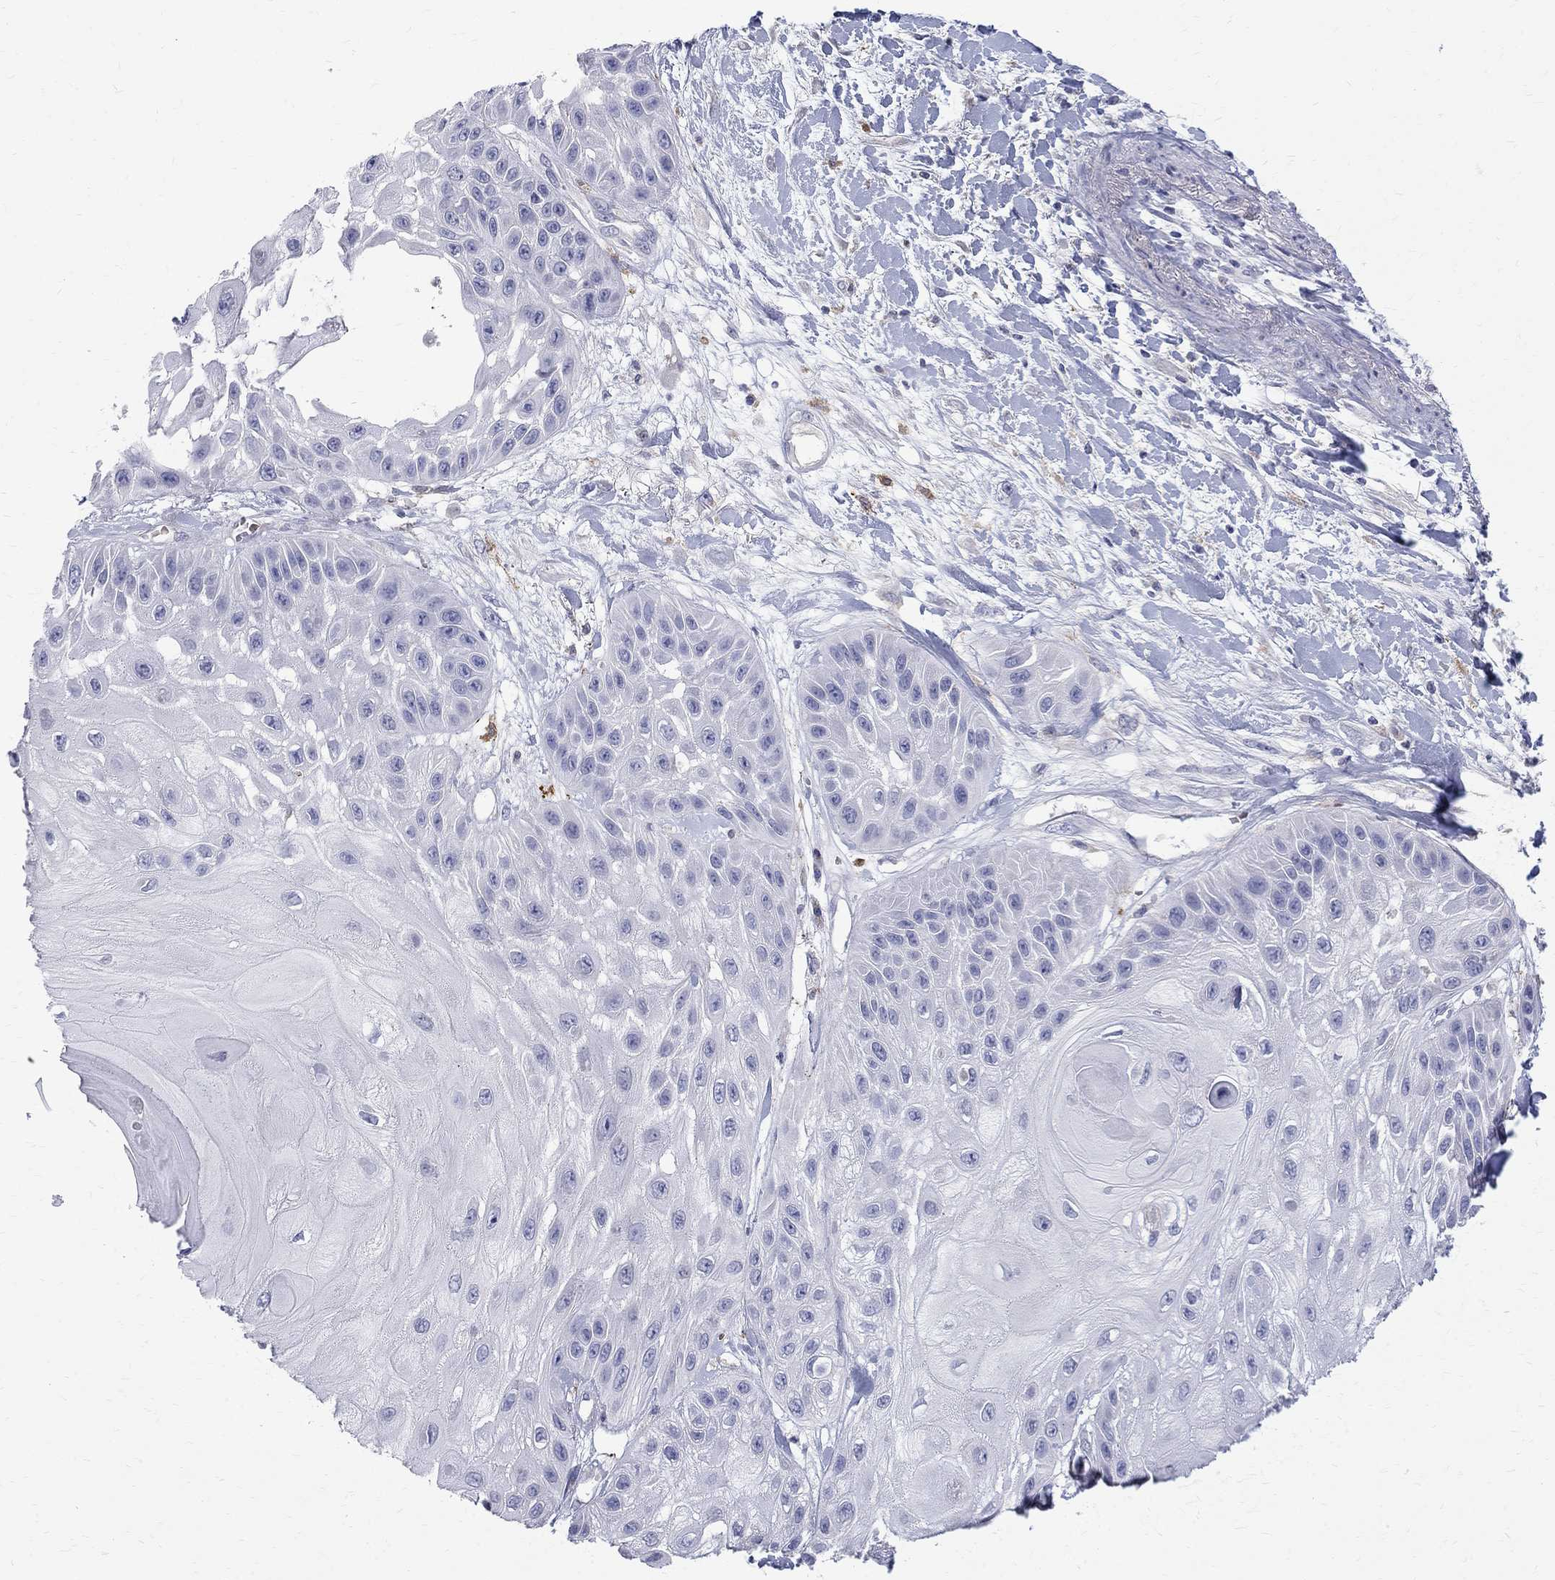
{"staining": {"intensity": "negative", "quantity": "none", "location": "none"}, "tissue": "skin cancer", "cell_type": "Tumor cells", "image_type": "cancer", "snomed": [{"axis": "morphology", "description": "Normal tissue, NOS"}, {"axis": "morphology", "description": "Squamous cell carcinoma, NOS"}, {"axis": "topography", "description": "Skin"}], "caption": "This is an immunohistochemistry image of human skin cancer. There is no staining in tumor cells.", "gene": "AGER", "patient": {"sex": "male", "age": 79}}